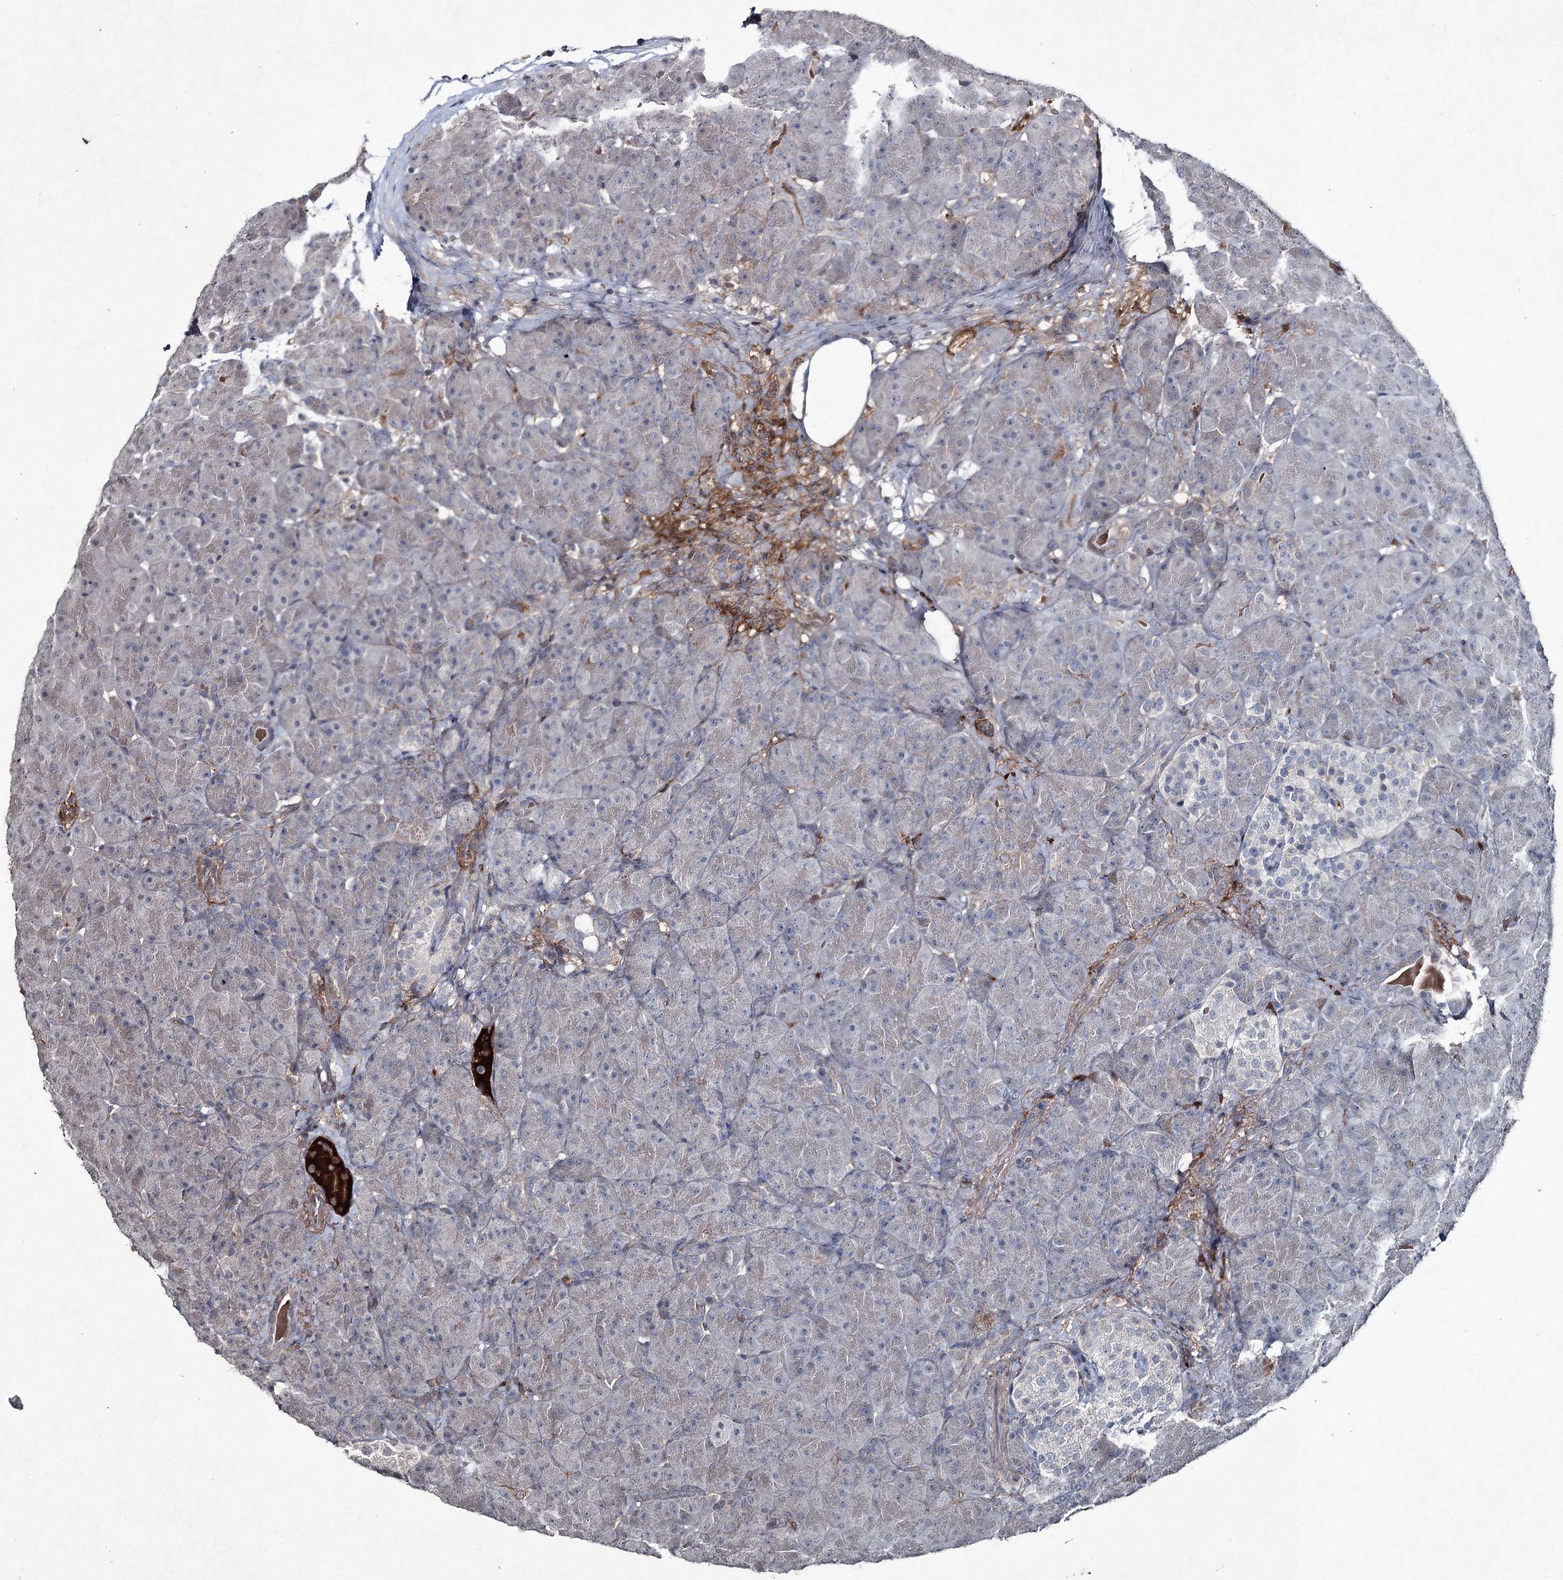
{"staining": {"intensity": "moderate", "quantity": "<25%", "location": "cytoplasmic/membranous"}, "tissue": "pancreas", "cell_type": "Exocrine glandular cells", "image_type": "normal", "snomed": [{"axis": "morphology", "description": "Normal tissue, NOS"}, {"axis": "topography", "description": "Pancreas"}], "caption": "Pancreas stained with IHC displays moderate cytoplasmic/membranous expression in about <25% of exocrine glandular cells. (DAB IHC with brightfield microscopy, high magnification).", "gene": "PGLYRP2", "patient": {"sex": "male", "age": 66}}